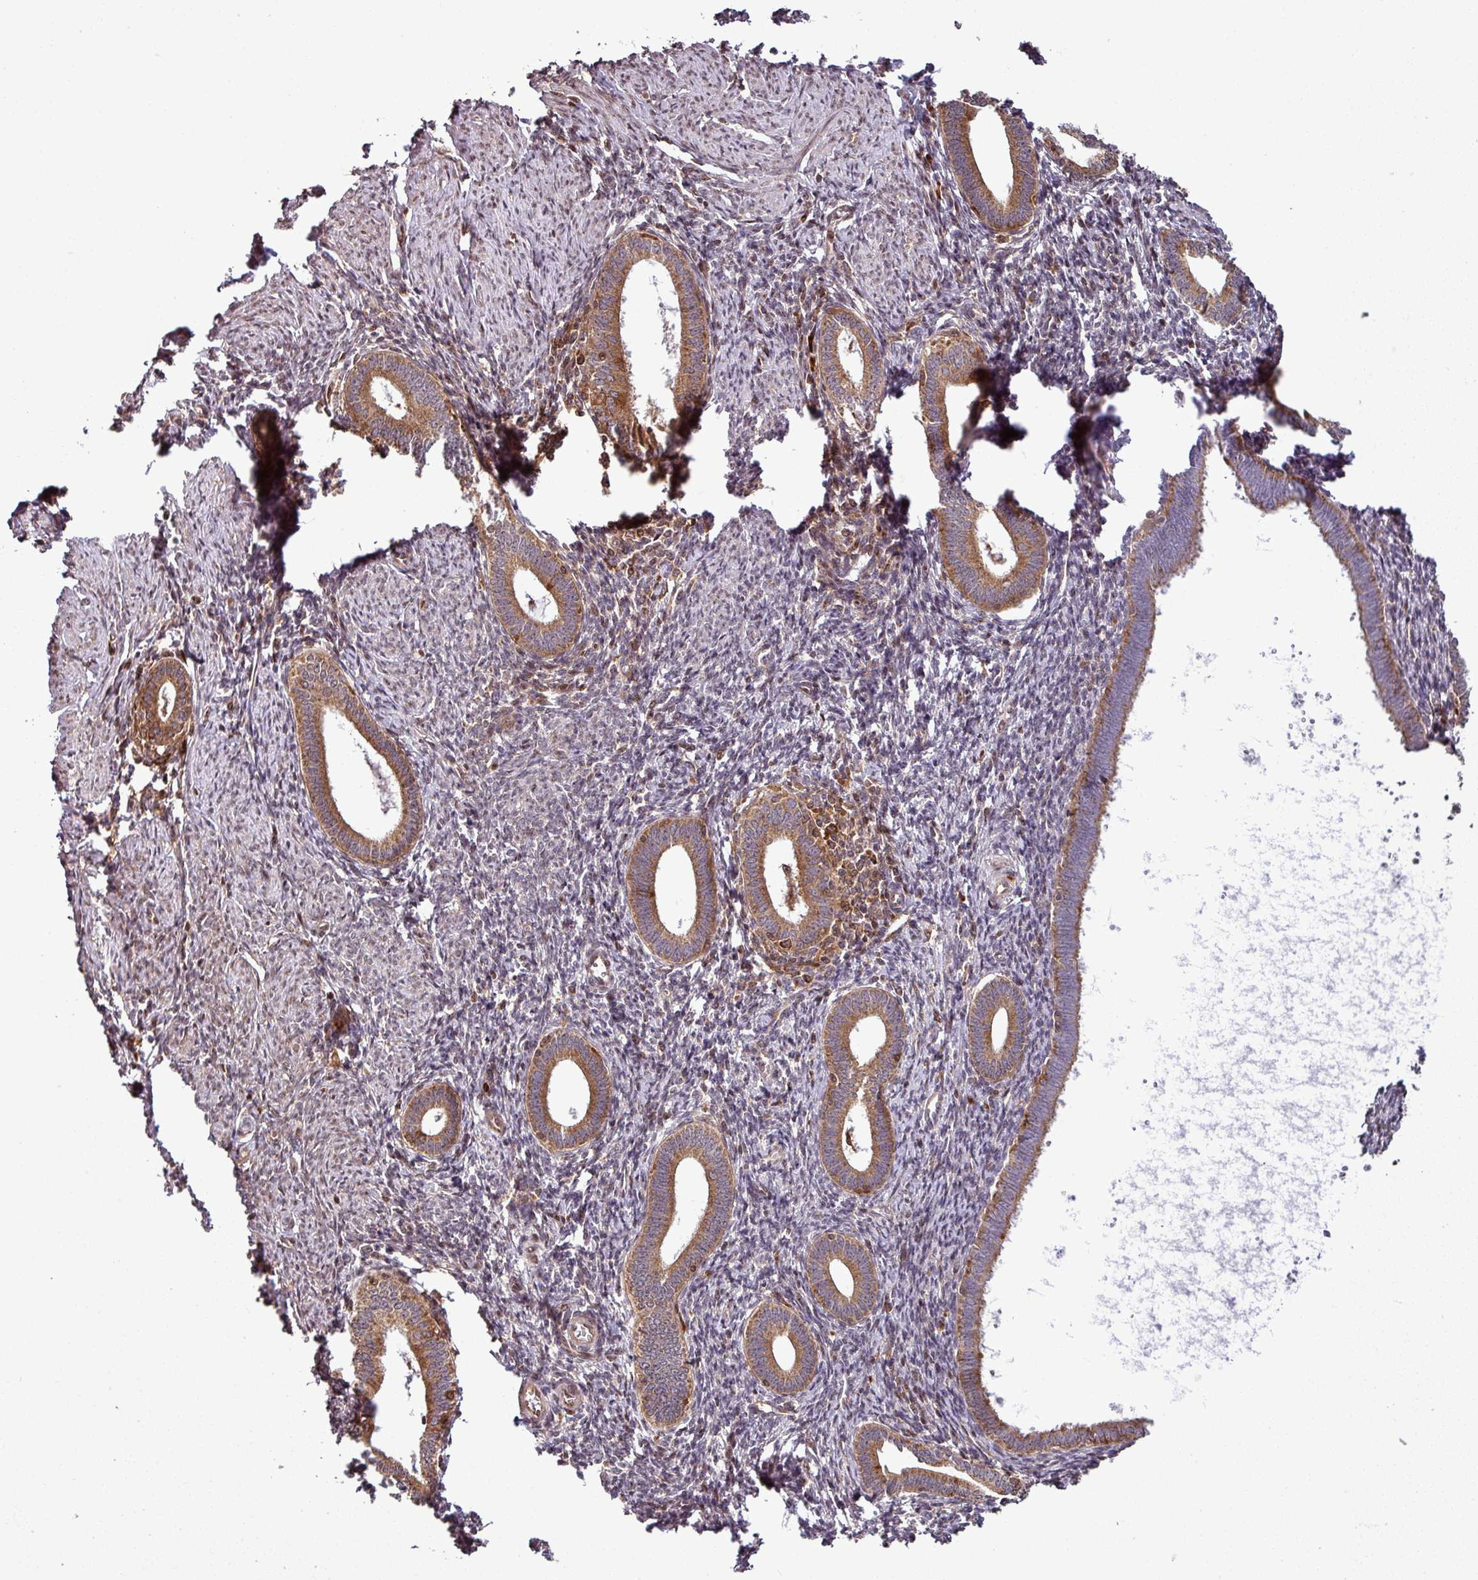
{"staining": {"intensity": "weak", "quantity": "25%-75%", "location": "cytoplasmic/membranous"}, "tissue": "endometrium", "cell_type": "Cells in endometrial stroma", "image_type": "normal", "snomed": [{"axis": "morphology", "description": "Normal tissue, NOS"}, {"axis": "topography", "description": "Endometrium"}], "caption": "This histopathology image exhibits benign endometrium stained with immunohistochemistry (IHC) to label a protein in brown. The cytoplasmic/membranous of cells in endometrial stroma show weak positivity for the protein. Nuclei are counter-stained blue.", "gene": "LRRC74B", "patient": {"sex": "female", "age": 41}}